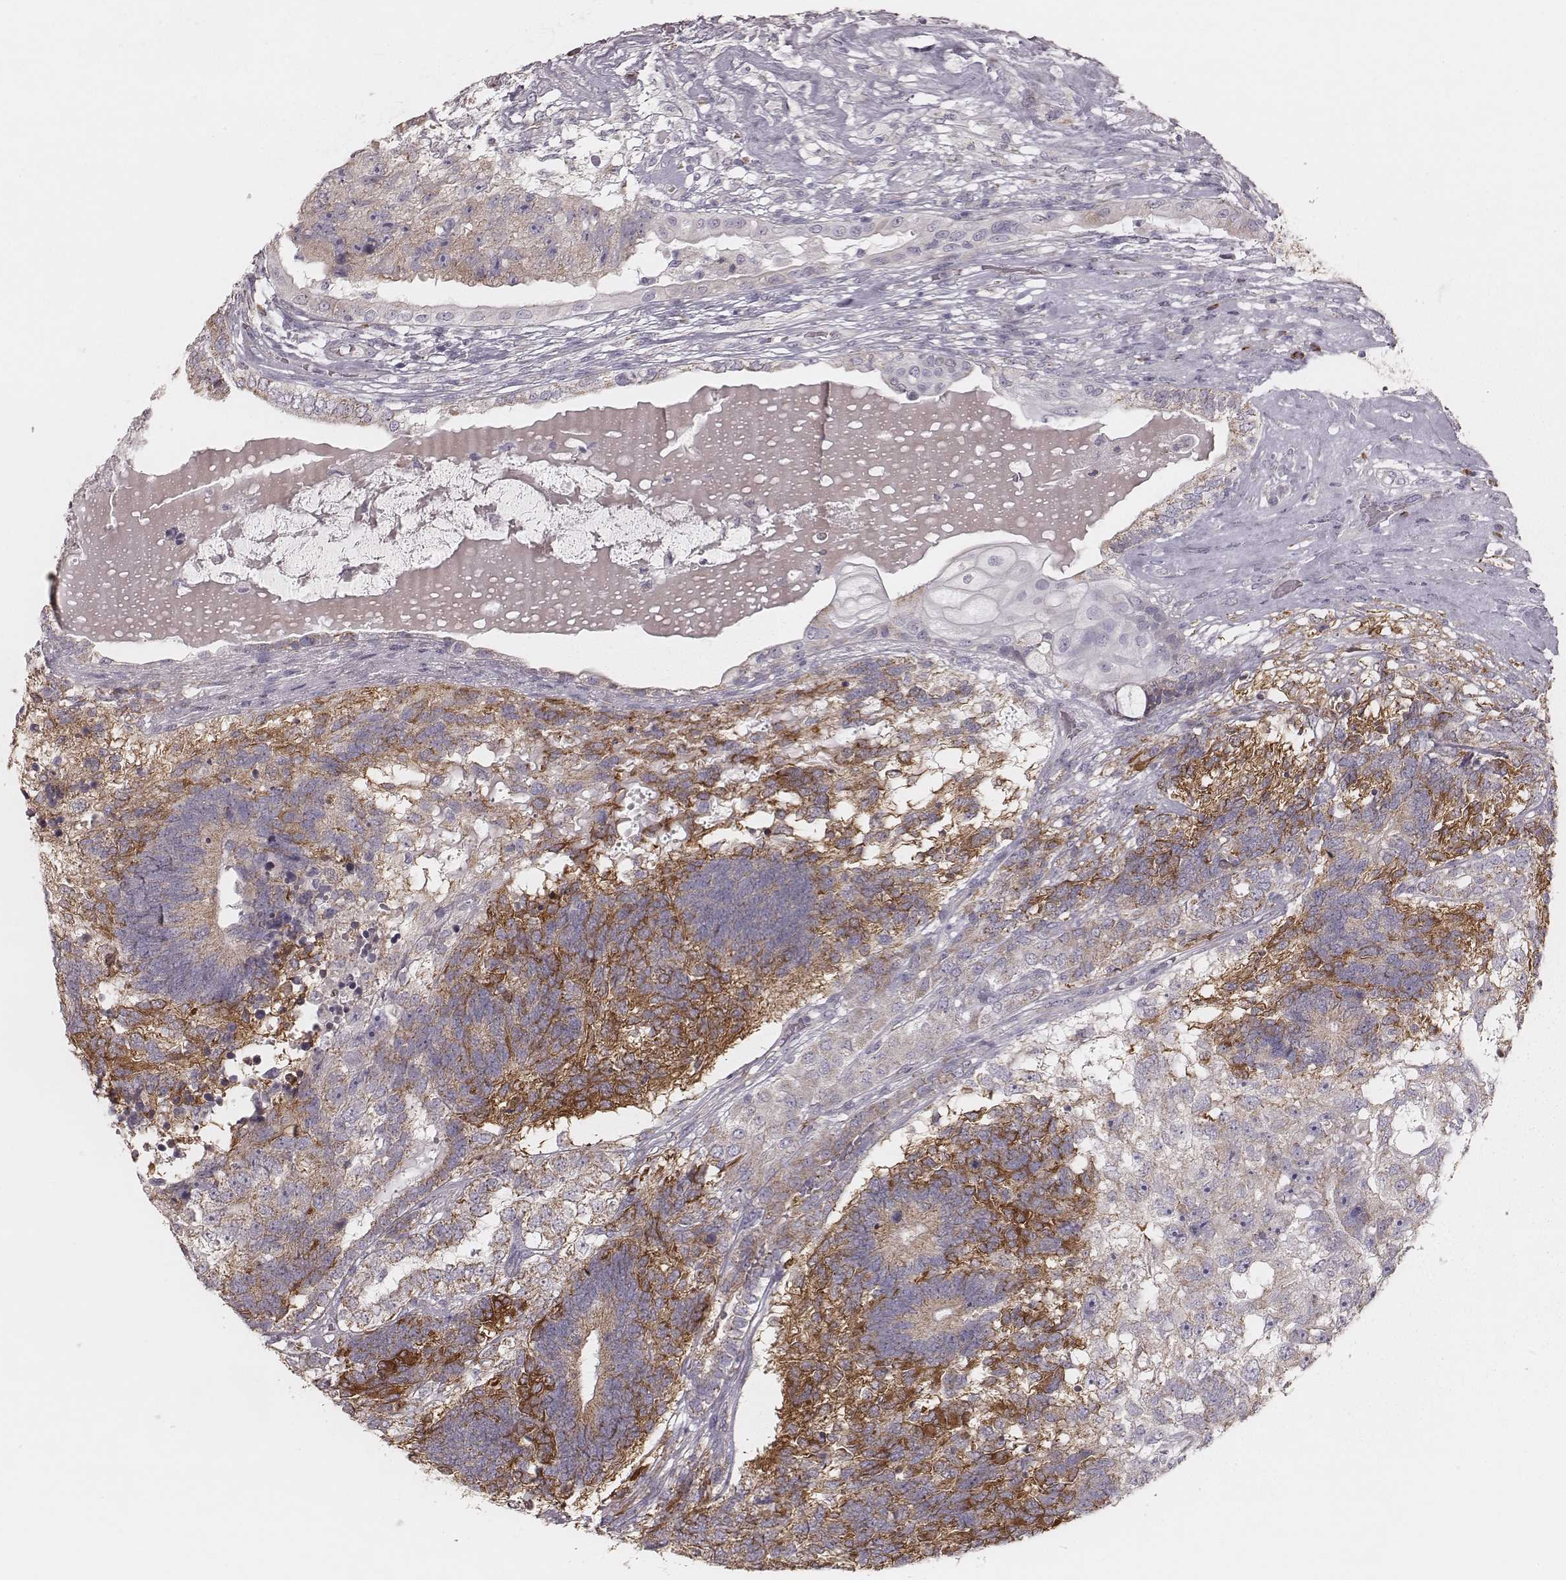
{"staining": {"intensity": "strong", "quantity": "<25%", "location": "cytoplasmic/membranous"}, "tissue": "testis cancer", "cell_type": "Tumor cells", "image_type": "cancer", "snomed": [{"axis": "morphology", "description": "Seminoma, NOS"}, {"axis": "morphology", "description": "Carcinoma, Embryonal, NOS"}, {"axis": "topography", "description": "Testis"}], "caption": "High-power microscopy captured an immunohistochemistry (IHC) image of testis seminoma, revealing strong cytoplasmic/membranous expression in about <25% of tumor cells. Nuclei are stained in blue.", "gene": "KIF5C", "patient": {"sex": "male", "age": 41}}